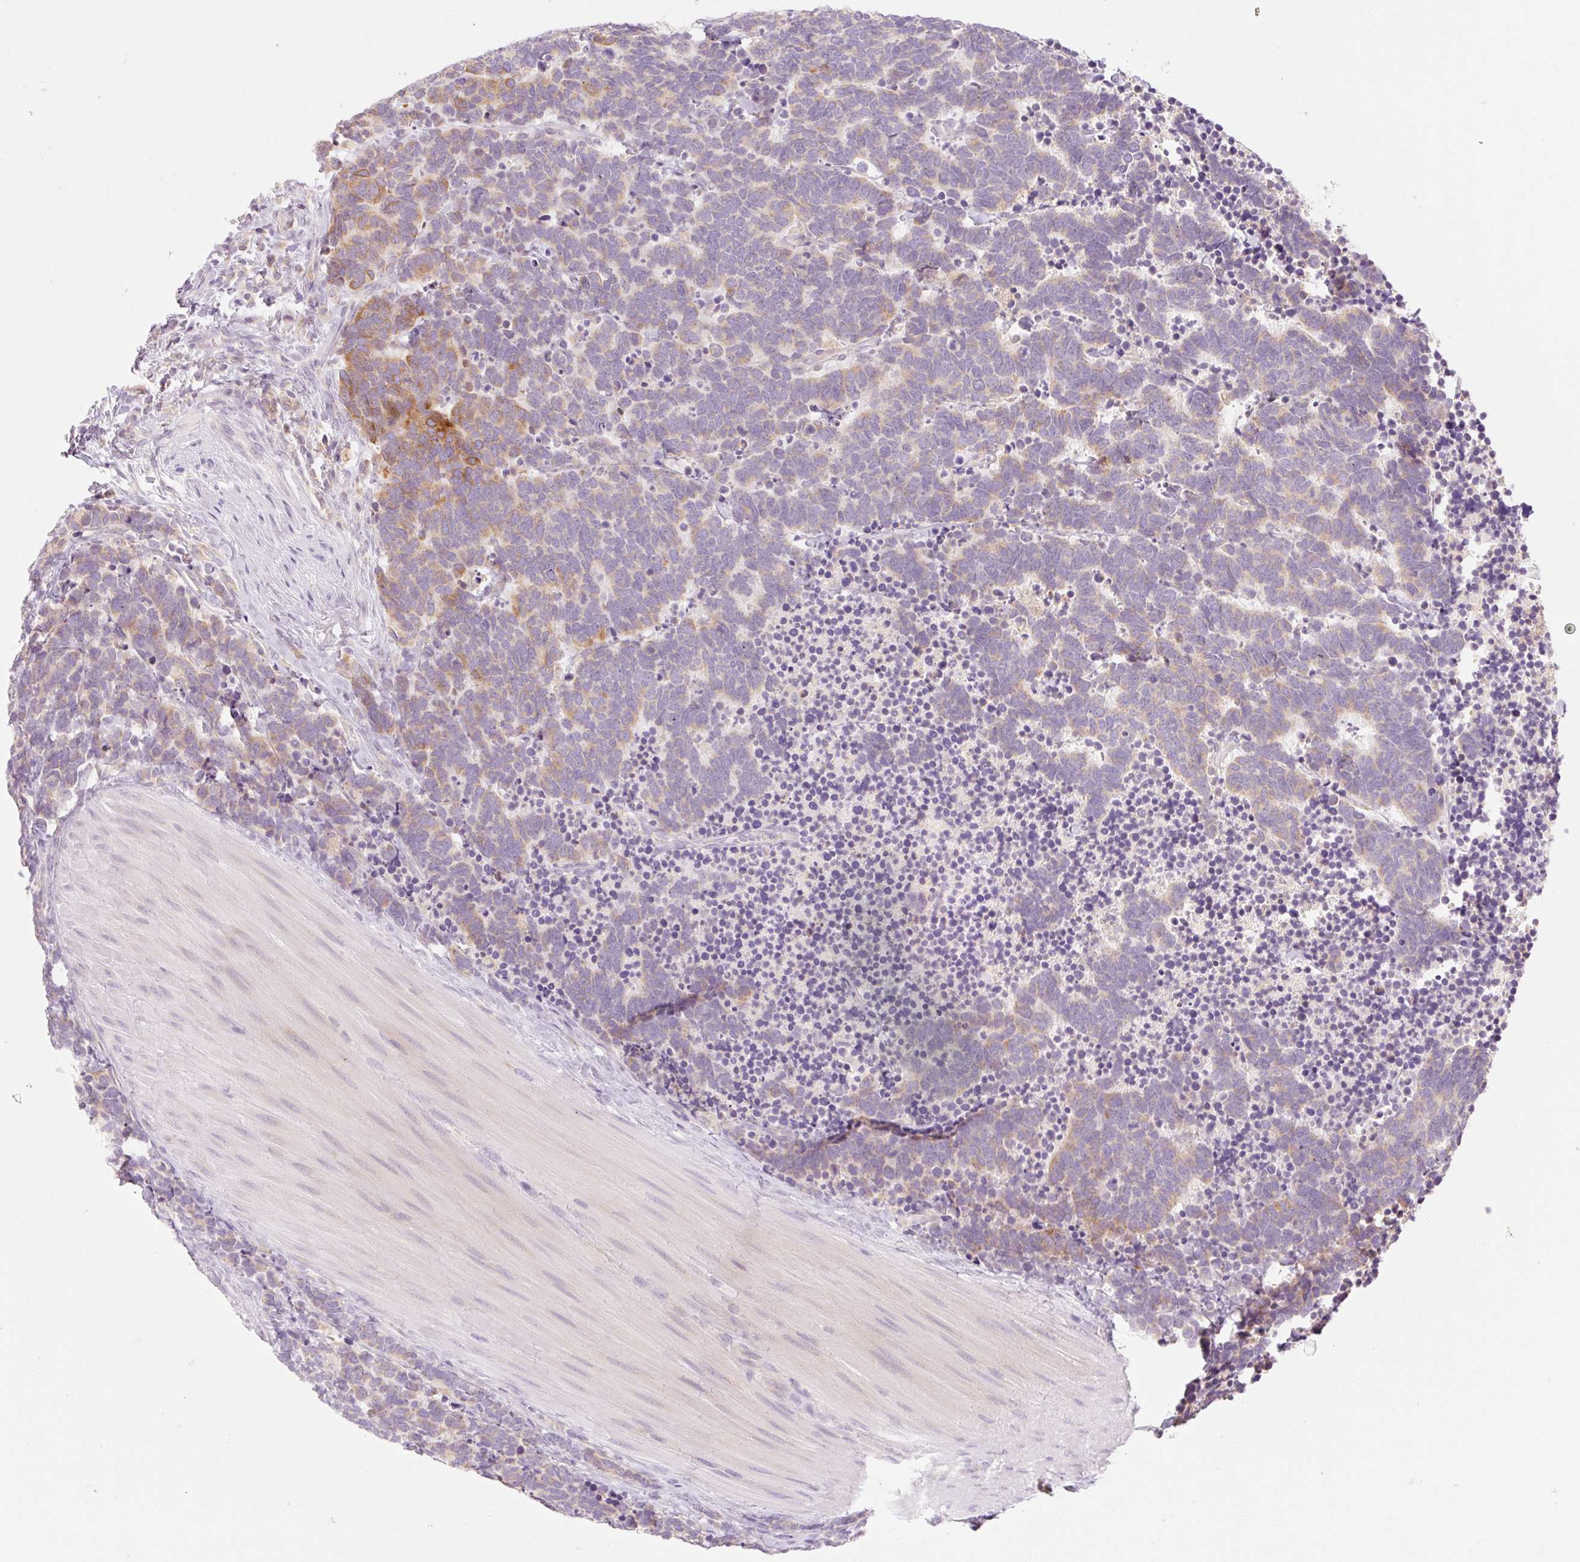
{"staining": {"intensity": "moderate", "quantity": "25%-75%", "location": "cytoplasmic/membranous"}, "tissue": "carcinoid", "cell_type": "Tumor cells", "image_type": "cancer", "snomed": [{"axis": "morphology", "description": "Carcinoma, NOS"}, {"axis": "morphology", "description": "Carcinoid, malignant, NOS"}, {"axis": "topography", "description": "Urinary bladder"}], "caption": "Immunohistochemistry (IHC) histopathology image of carcinoid stained for a protein (brown), which shows medium levels of moderate cytoplasmic/membranous expression in approximately 25%-75% of tumor cells.", "gene": "MYO1D", "patient": {"sex": "male", "age": 57}}